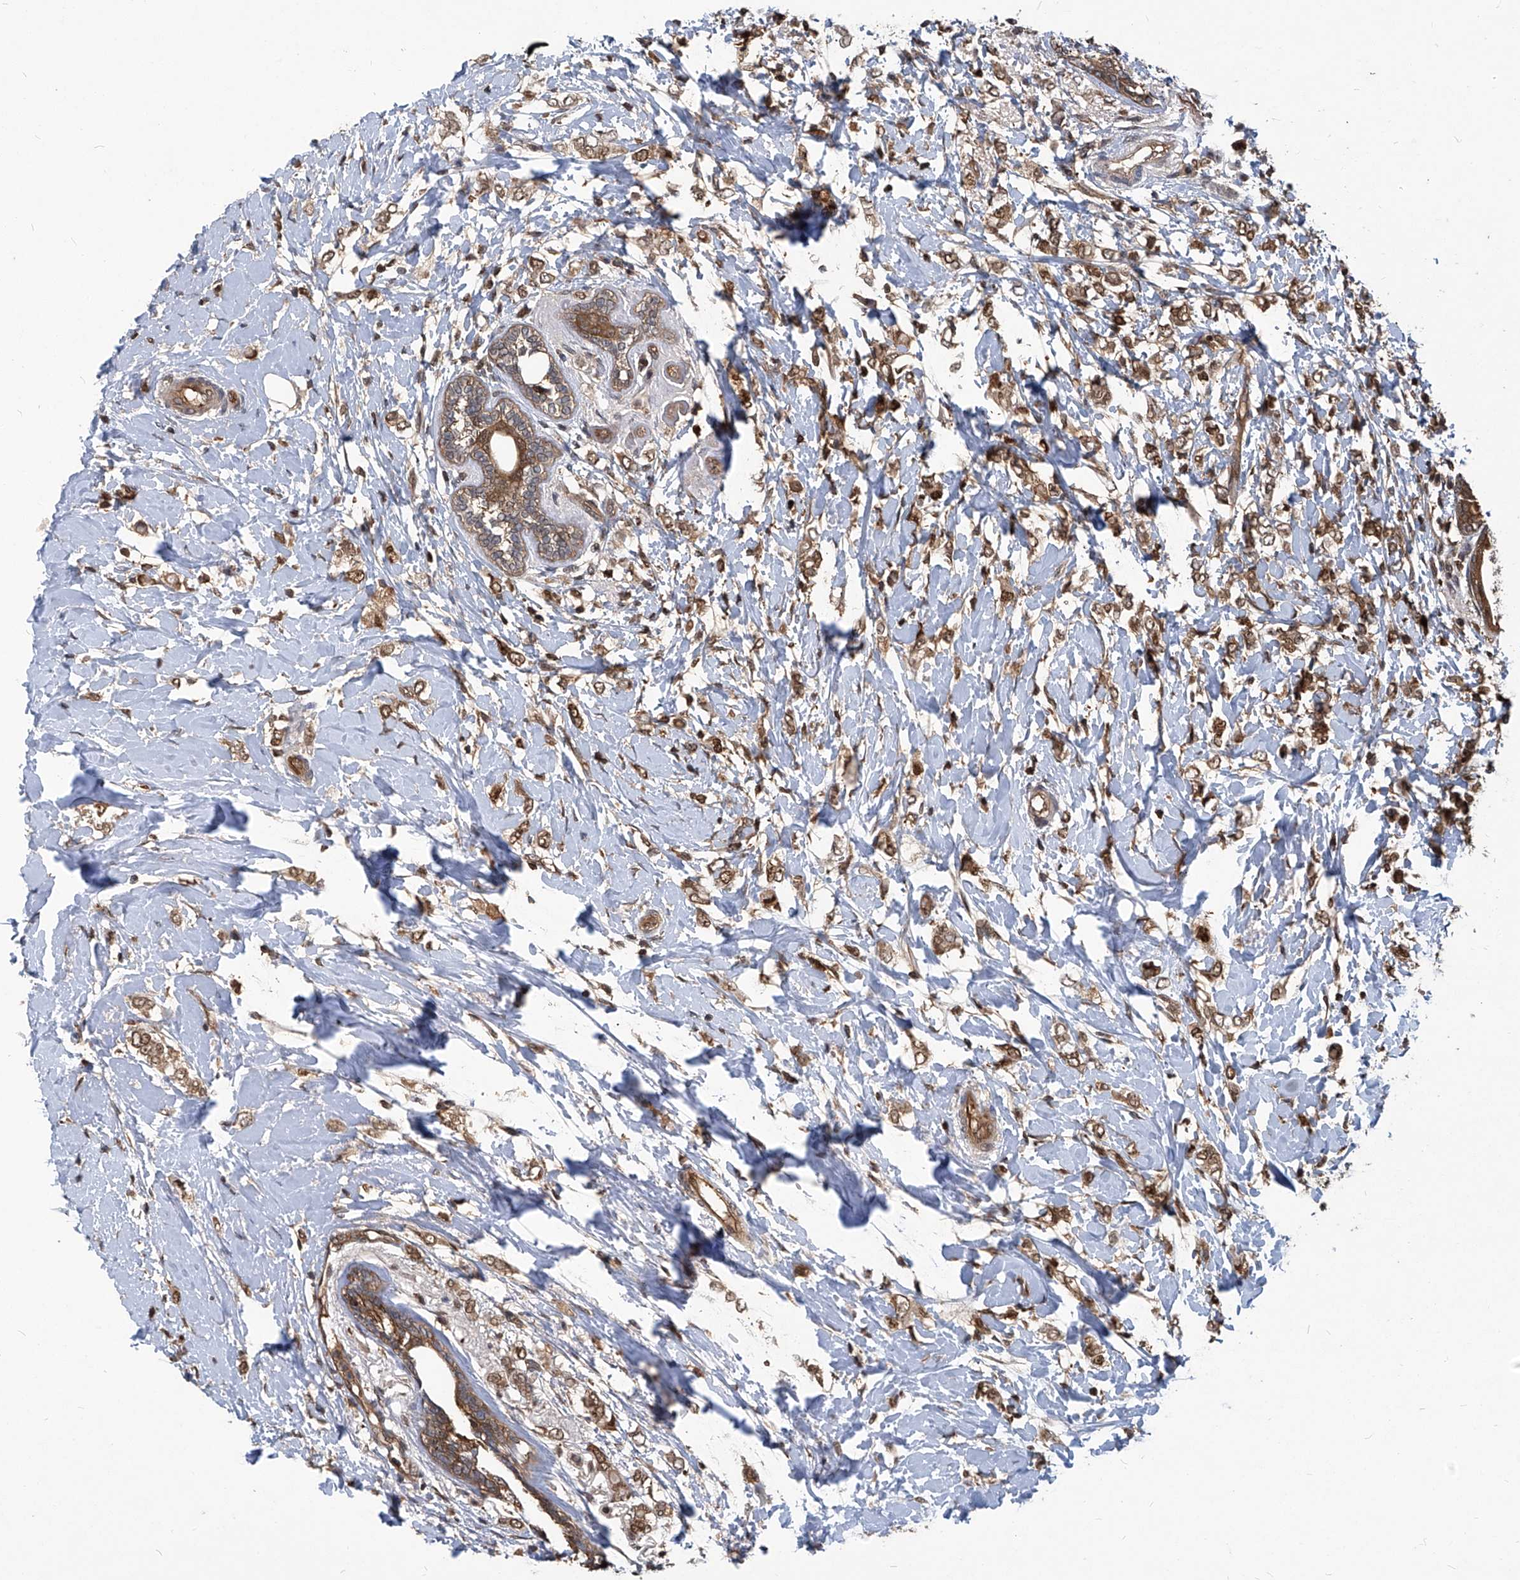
{"staining": {"intensity": "moderate", "quantity": ">75%", "location": "cytoplasmic/membranous"}, "tissue": "breast cancer", "cell_type": "Tumor cells", "image_type": "cancer", "snomed": [{"axis": "morphology", "description": "Normal tissue, NOS"}, {"axis": "morphology", "description": "Lobular carcinoma"}, {"axis": "topography", "description": "Breast"}], "caption": "The photomicrograph shows immunohistochemical staining of breast cancer. There is moderate cytoplasmic/membranous staining is seen in approximately >75% of tumor cells. (brown staining indicates protein expression, while blue staining denotes nuclei).", "gene": "PSMB1", "patient": {"sex": "female", "age": 47}}